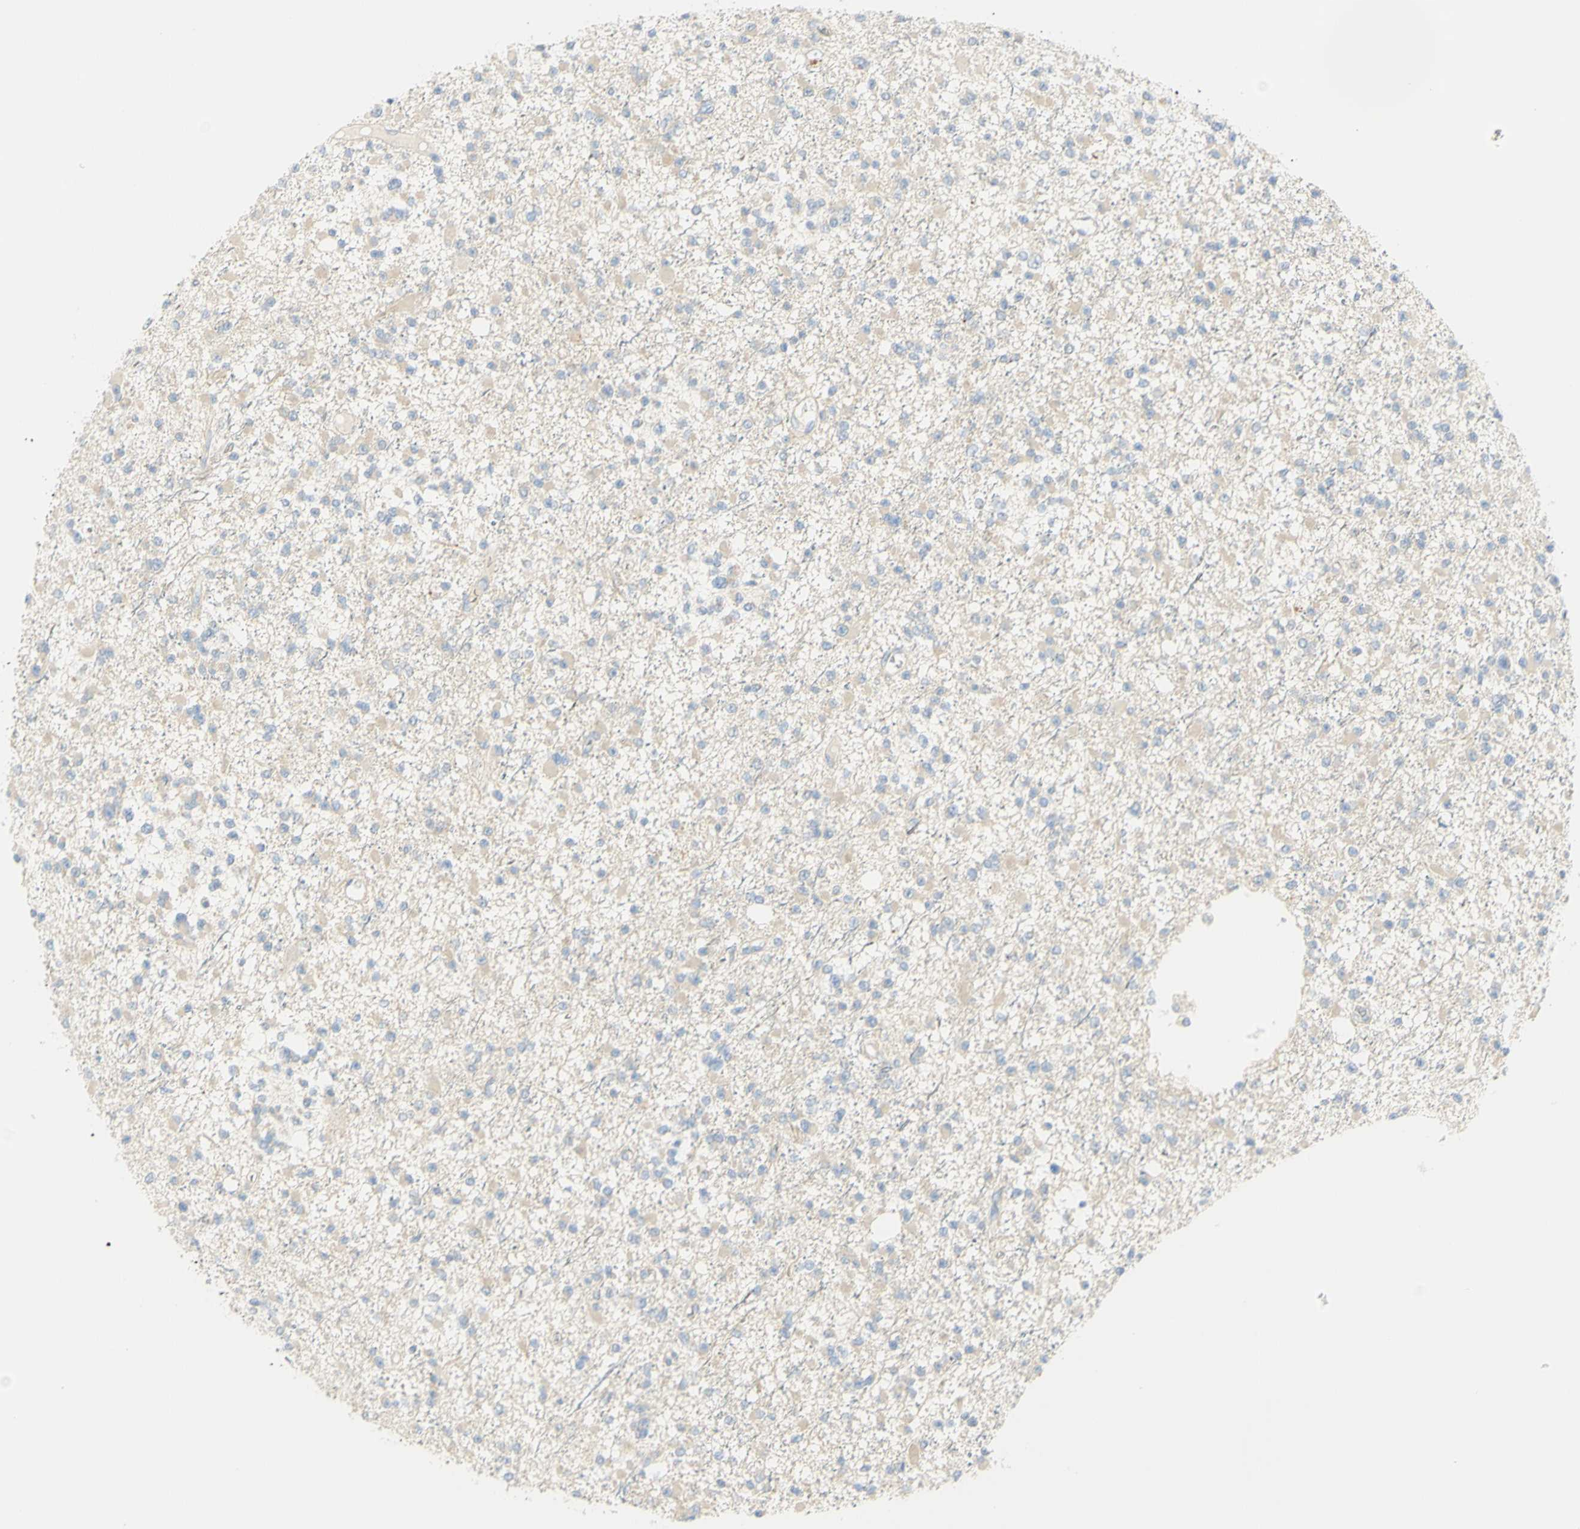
{"staining": {"intensity": "weak", "quantity": ">75%", "location": "cytoplasmic/membranous"}, "tissue": "glioma", "cell_type": "Tumor cells", "image_type": "cancer", "snomed": [{"axis": "morphology", "description": "Glioma, malignant, Low grade"}, {"axis": "topography", "description": "Brain"}], "caption": "Protein expression analysis of malignant glioma (low-grade) exhibits weak cytoplasmic/membranous positivity in approximately >75% of tumor cells.", "gene": "GCNT3", "patient": {"sex": "female", "age": 22}}